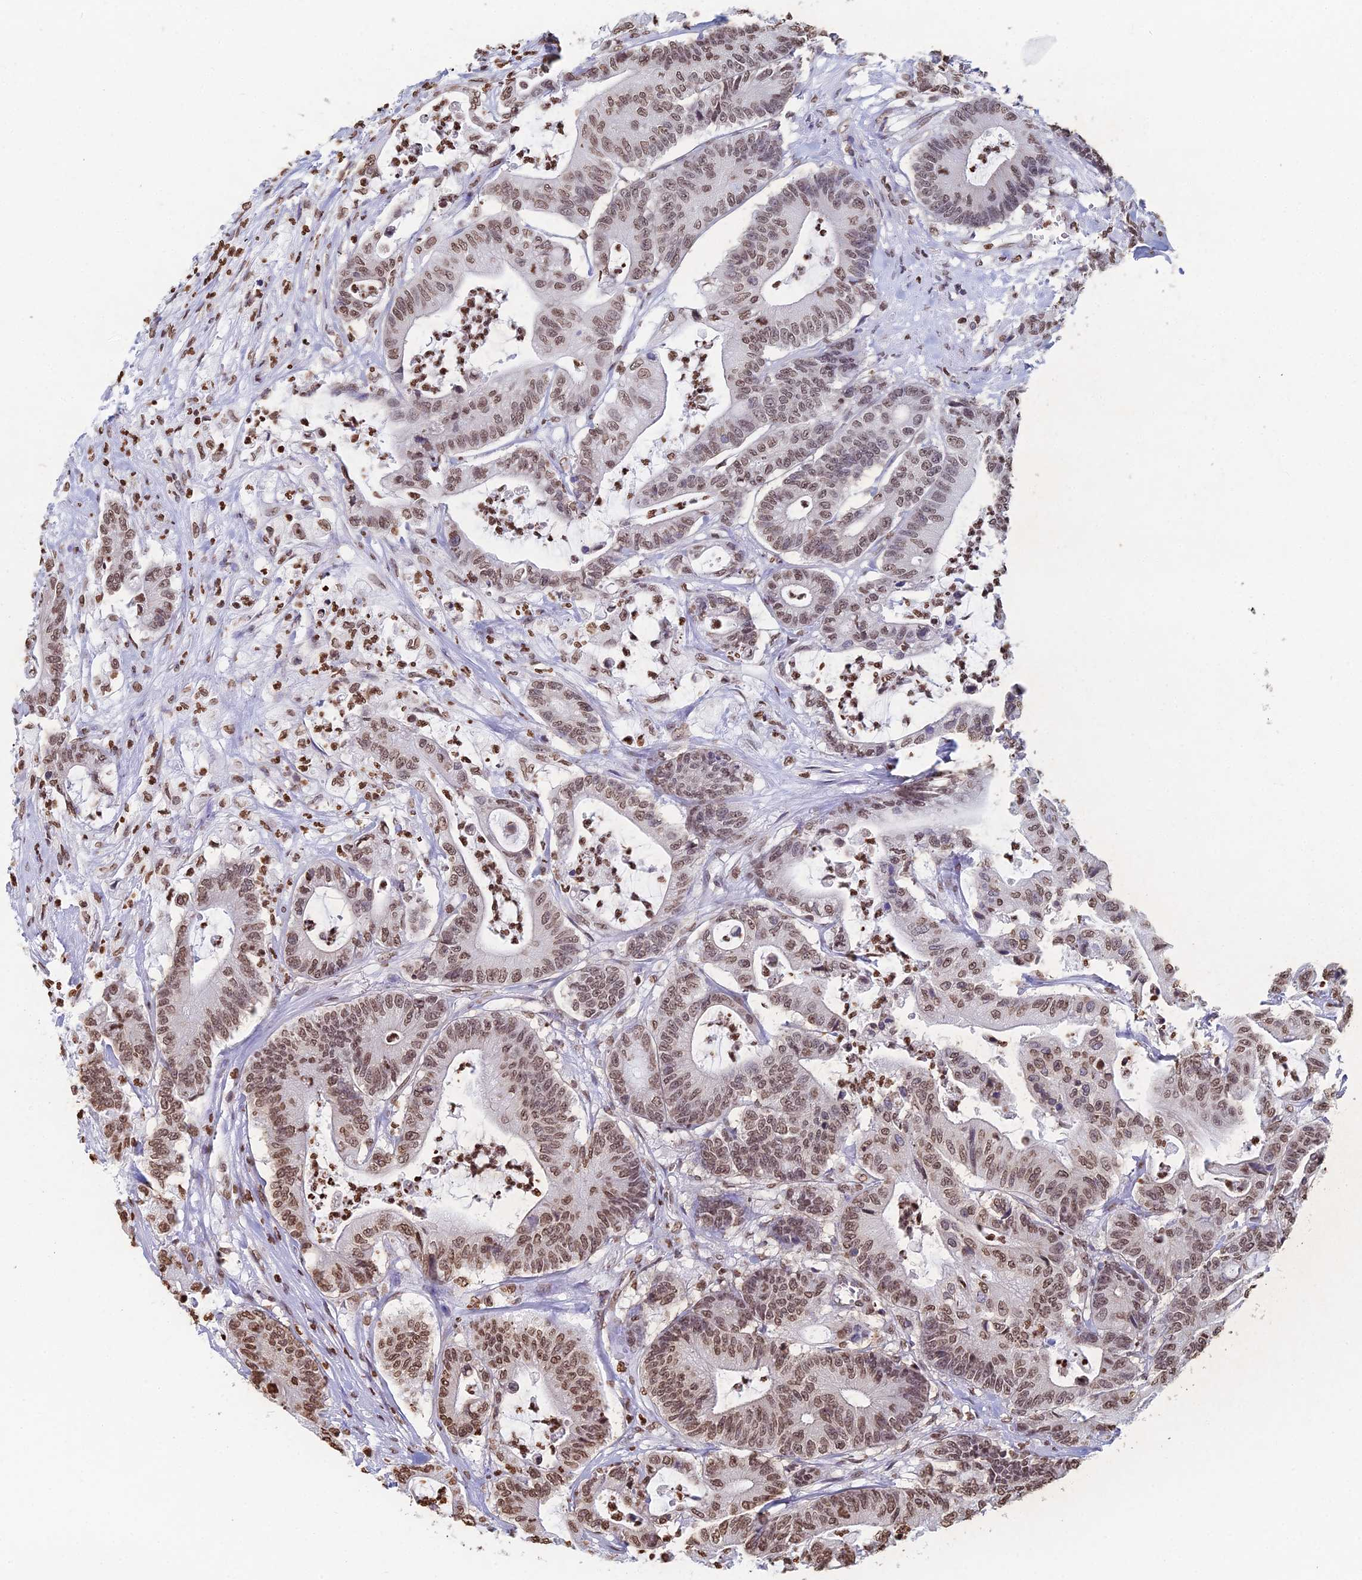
{"staining": {"intensity": "moderate", "quantity": ">75%", "location": "nuclear"}, "tissue": "colorectal cancer", "cell_type": "Tumor cells", "image_type": "cancer", "snomed": [{"axis": "morphology", "description": "Adenocarcinoma, NOS"}, {"axis": "topography", "description": "Colon"}], "caption": "Moderate nuclear staining is seen in approximately >75% of tumor cells in colorectal cancer (adenocarcinoma).", "gene": "GBP3", "patient": {"sex": "female", "age": 84}}